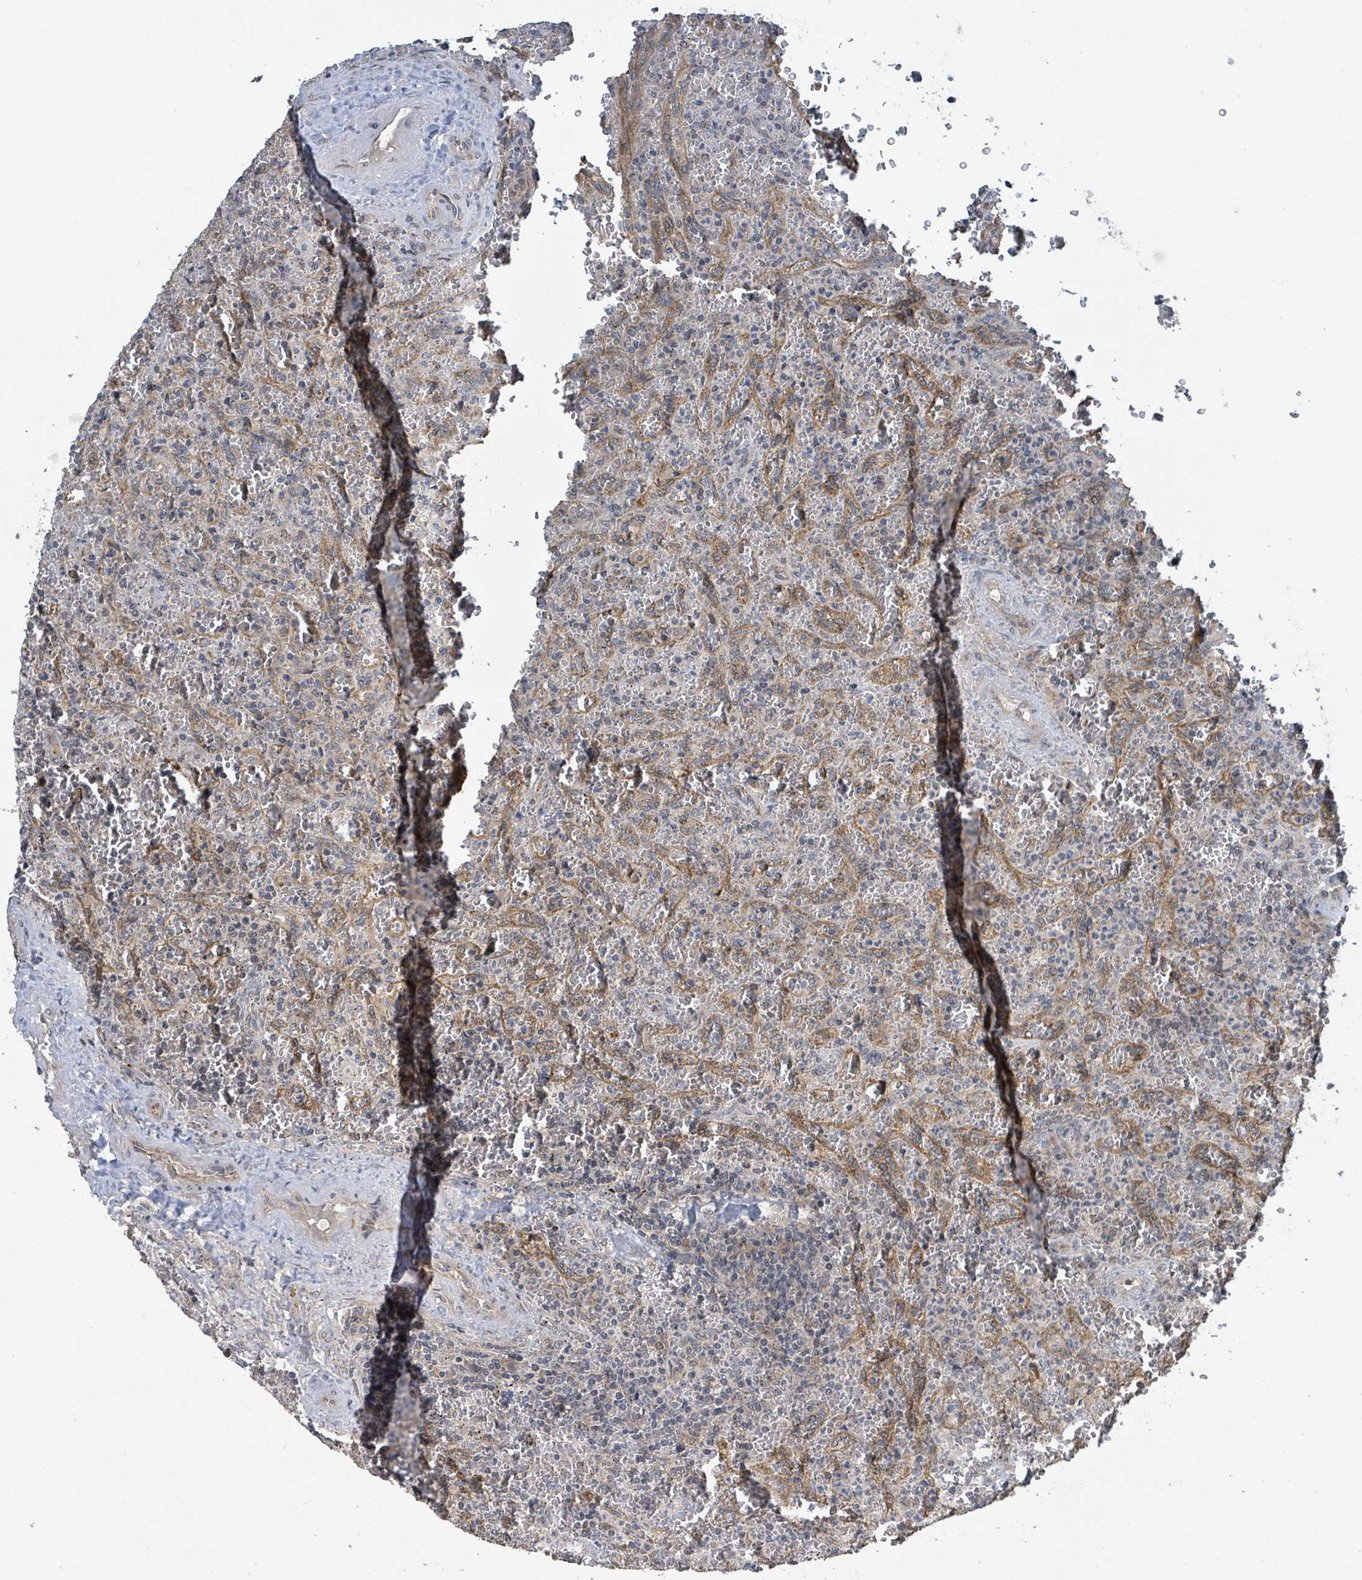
{"staining": {"intensity": "weak", "quantity": "<25%", "location": "cytoplasmic/membranous"}, "tissue": "lymphoma", "cell_type": "Tumor cells", "image_type": "cancer", "snomed": [{"axis": "morphology", "description": "Malignant lymphoma, non-Hodgkin's type, Low grade"}, {"axis": "topography", "description": "Spleen"}], "caption": "Human lymphoma stained for a protein using IHC displays no expression in tumor cells.", "gene": "CCDC121", "patient": {"sex": "female", "age": 64}}